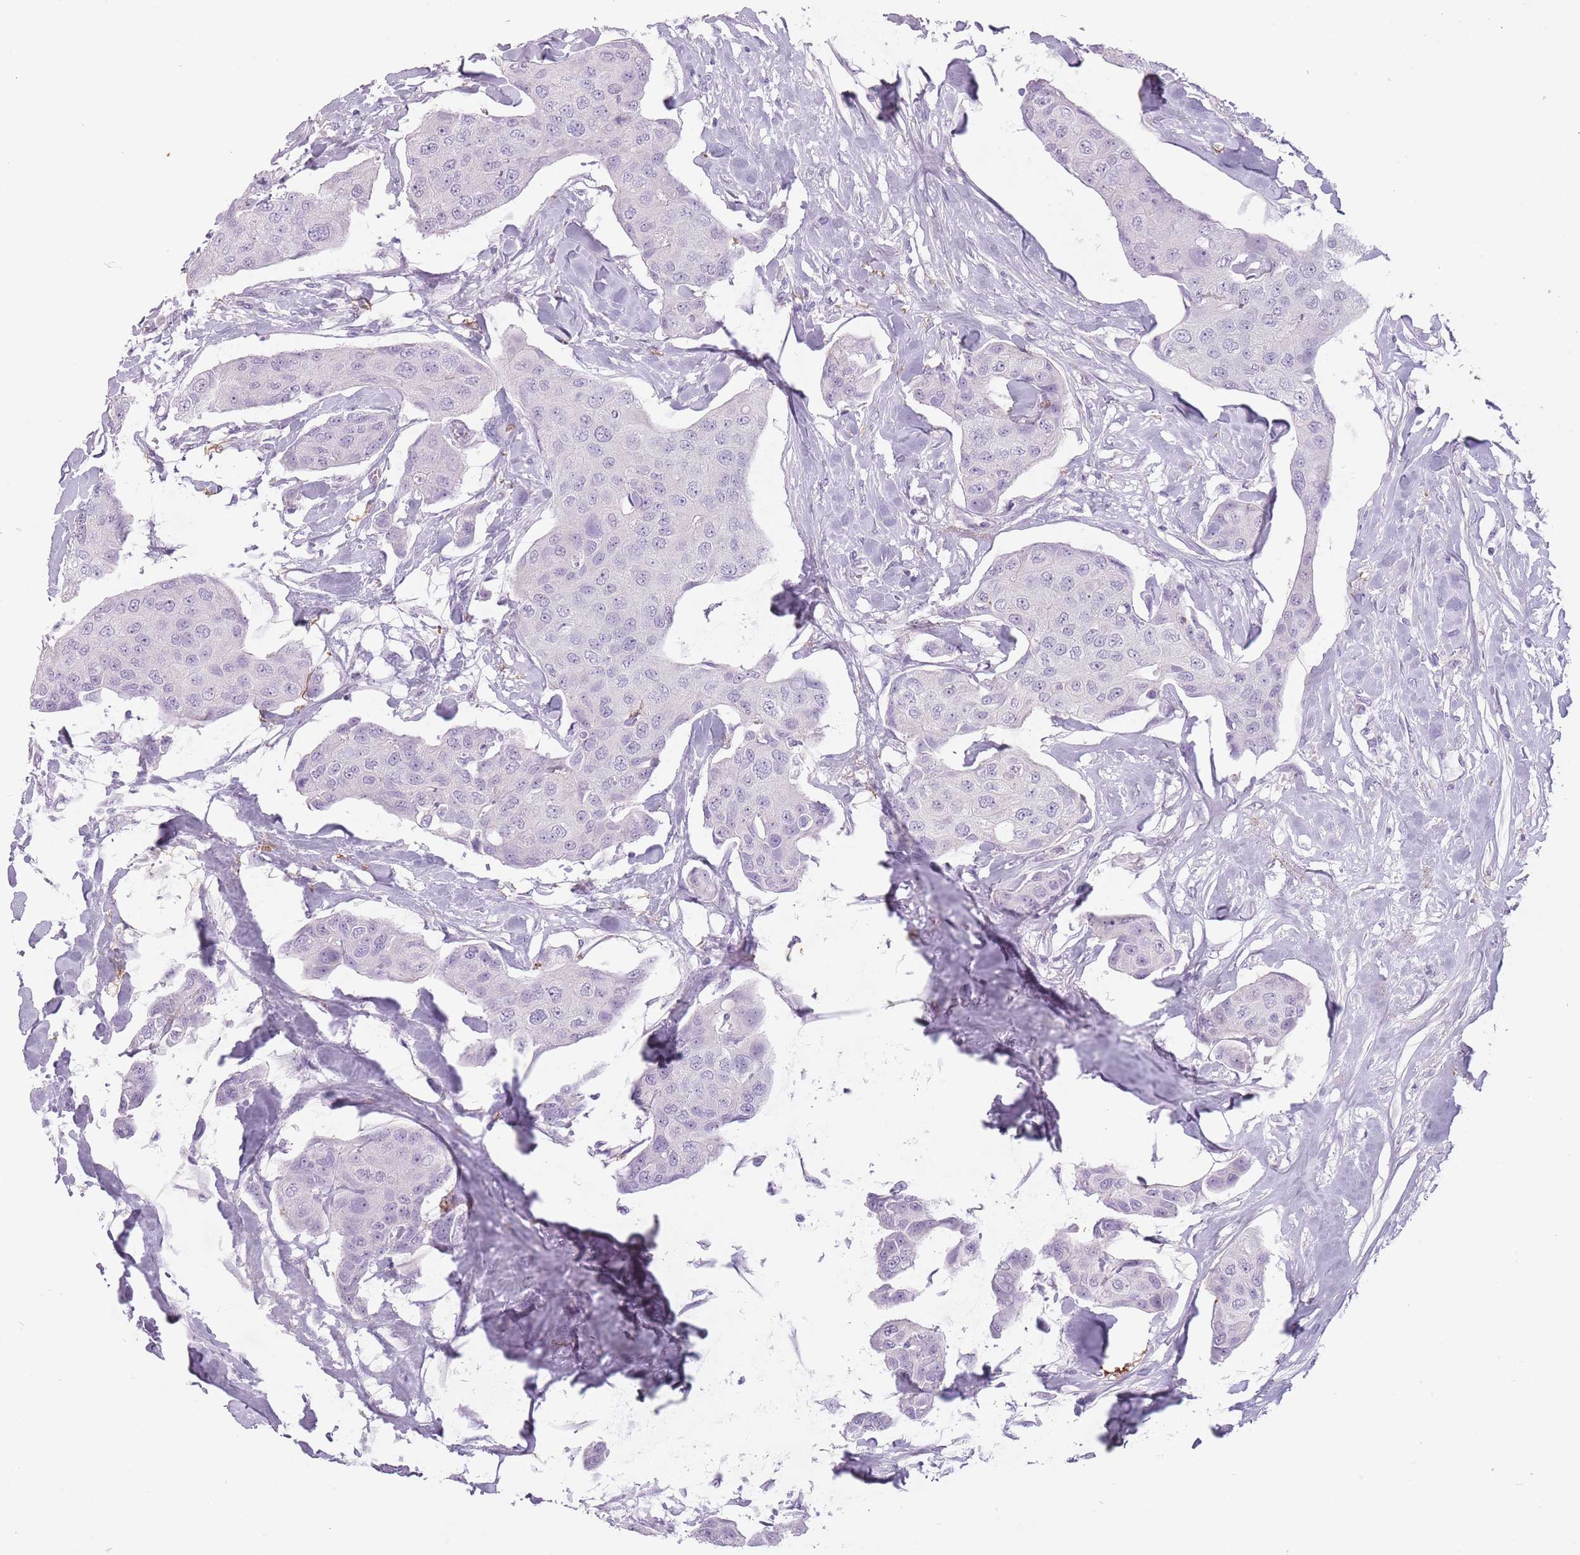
{"staining": {"intensity": "negative", "quantity": "none", "location": "none"}, "tissue": "breast cancer", "cell_type": "Tumor cells", "image_type": "cancer", "snomed": [{"axis": "morphology", "description": "Duct carcinoma"}, {"axis": "topography", "description": "Breast"}, {"axis": "topography", "description": "Lymph node"}], "caption": "This photomicrograph is of breast cancer (invasive ductal carcinoma) stained with immunohistochemistry (IHC) to label a protein in brown with the nuclei are counter-stained blue. There is no staining in tumor cells.", "gene": "RFX4", "patient": {"sex": "female", "age": 80}}